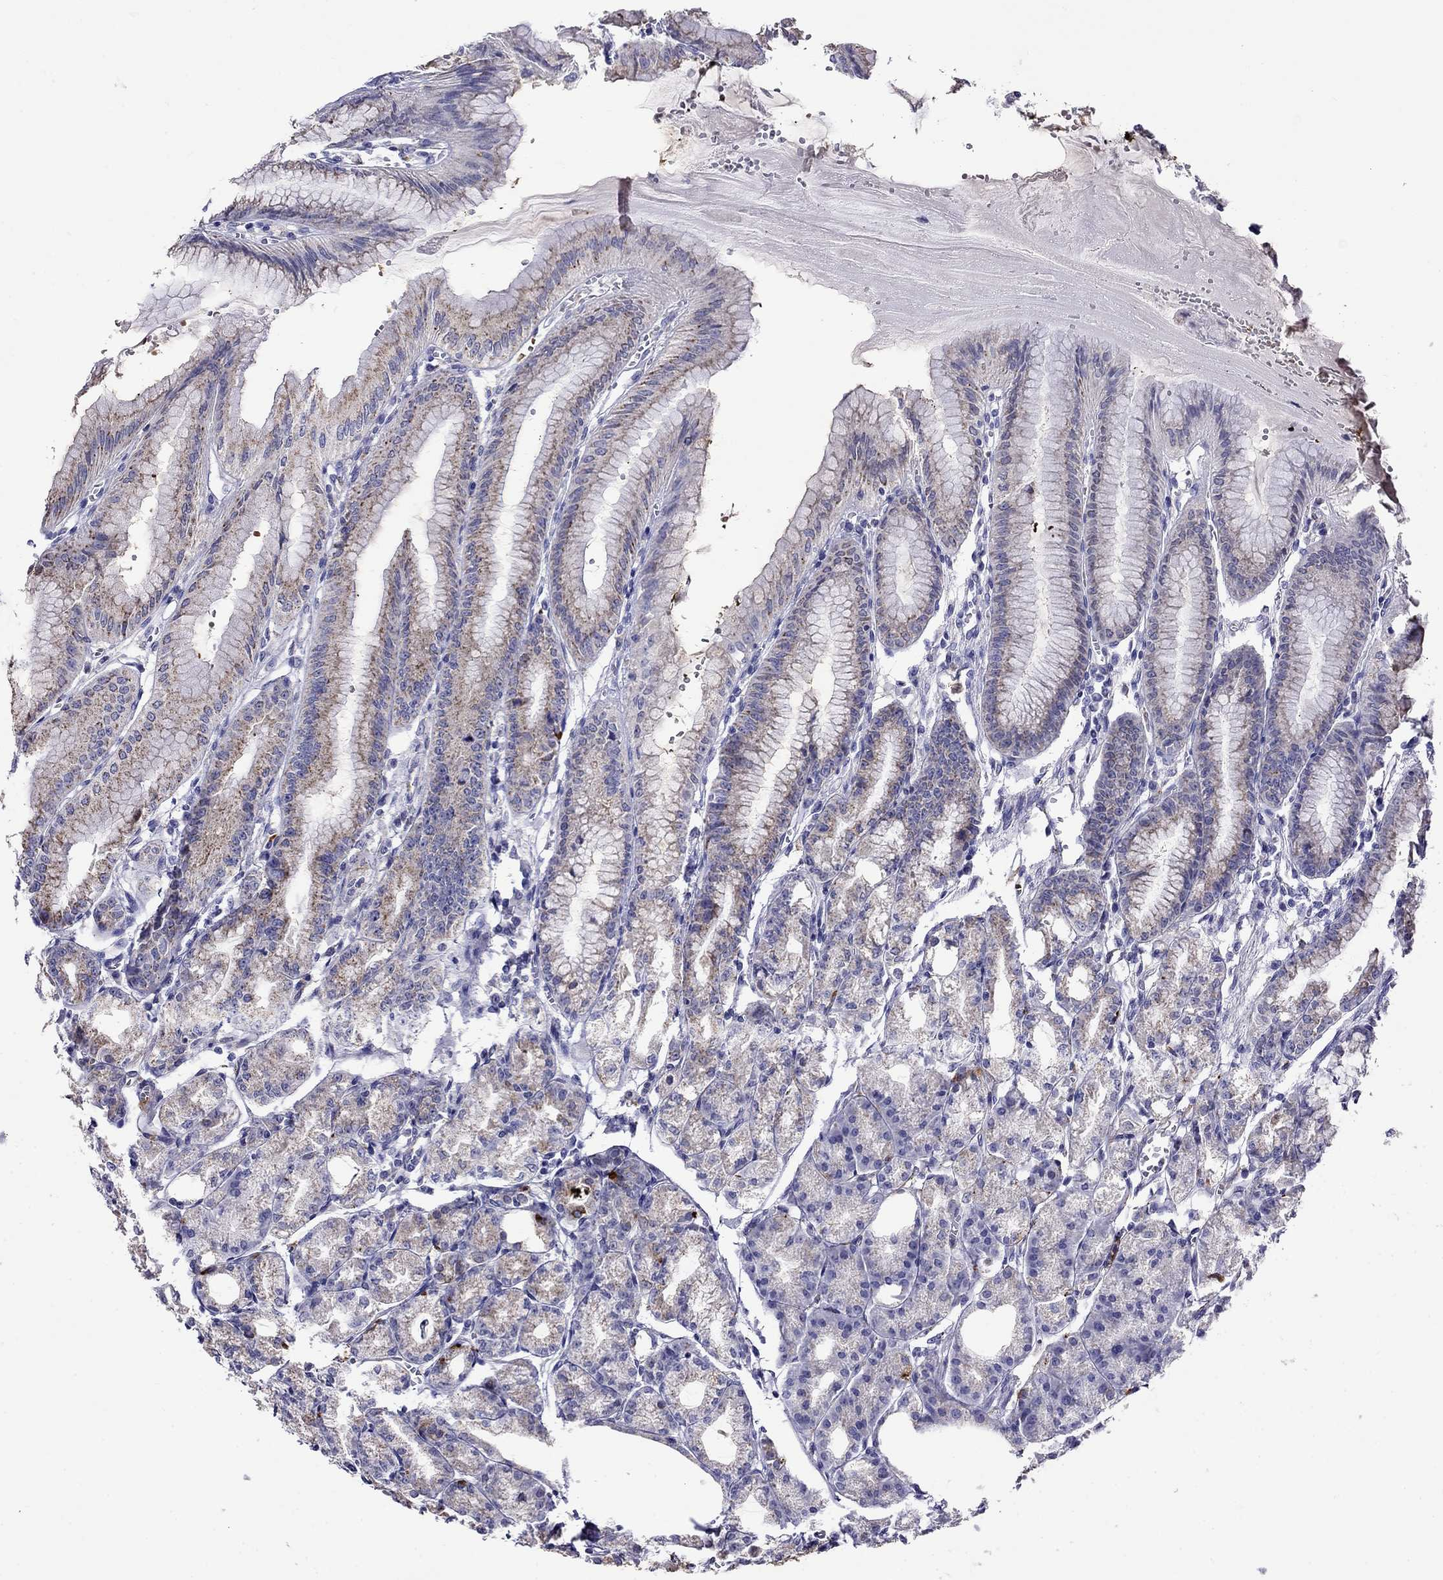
{"staining": {"intensity": "weak", "quantity": "25%-75%", "location": "cytoplasmic/membranous"}, "tissue": "stomach", "cell_type": "Glandular cells", "image_type": "normal", "snomed": [{"axis": "morphology", "description": "Normal tissue, NOS"}, {"axis": "topography", "description": "Stomach, lower"}], "caption": "A photomicrograph showing weak cytoplasmic/membranous expression in about 25%-75% of glandular cells in unremarkable stomach, as visualized by brown immunohistochemical staining.", "gene": "SCG2", "patient": {"sex": "male", "age": 71}}